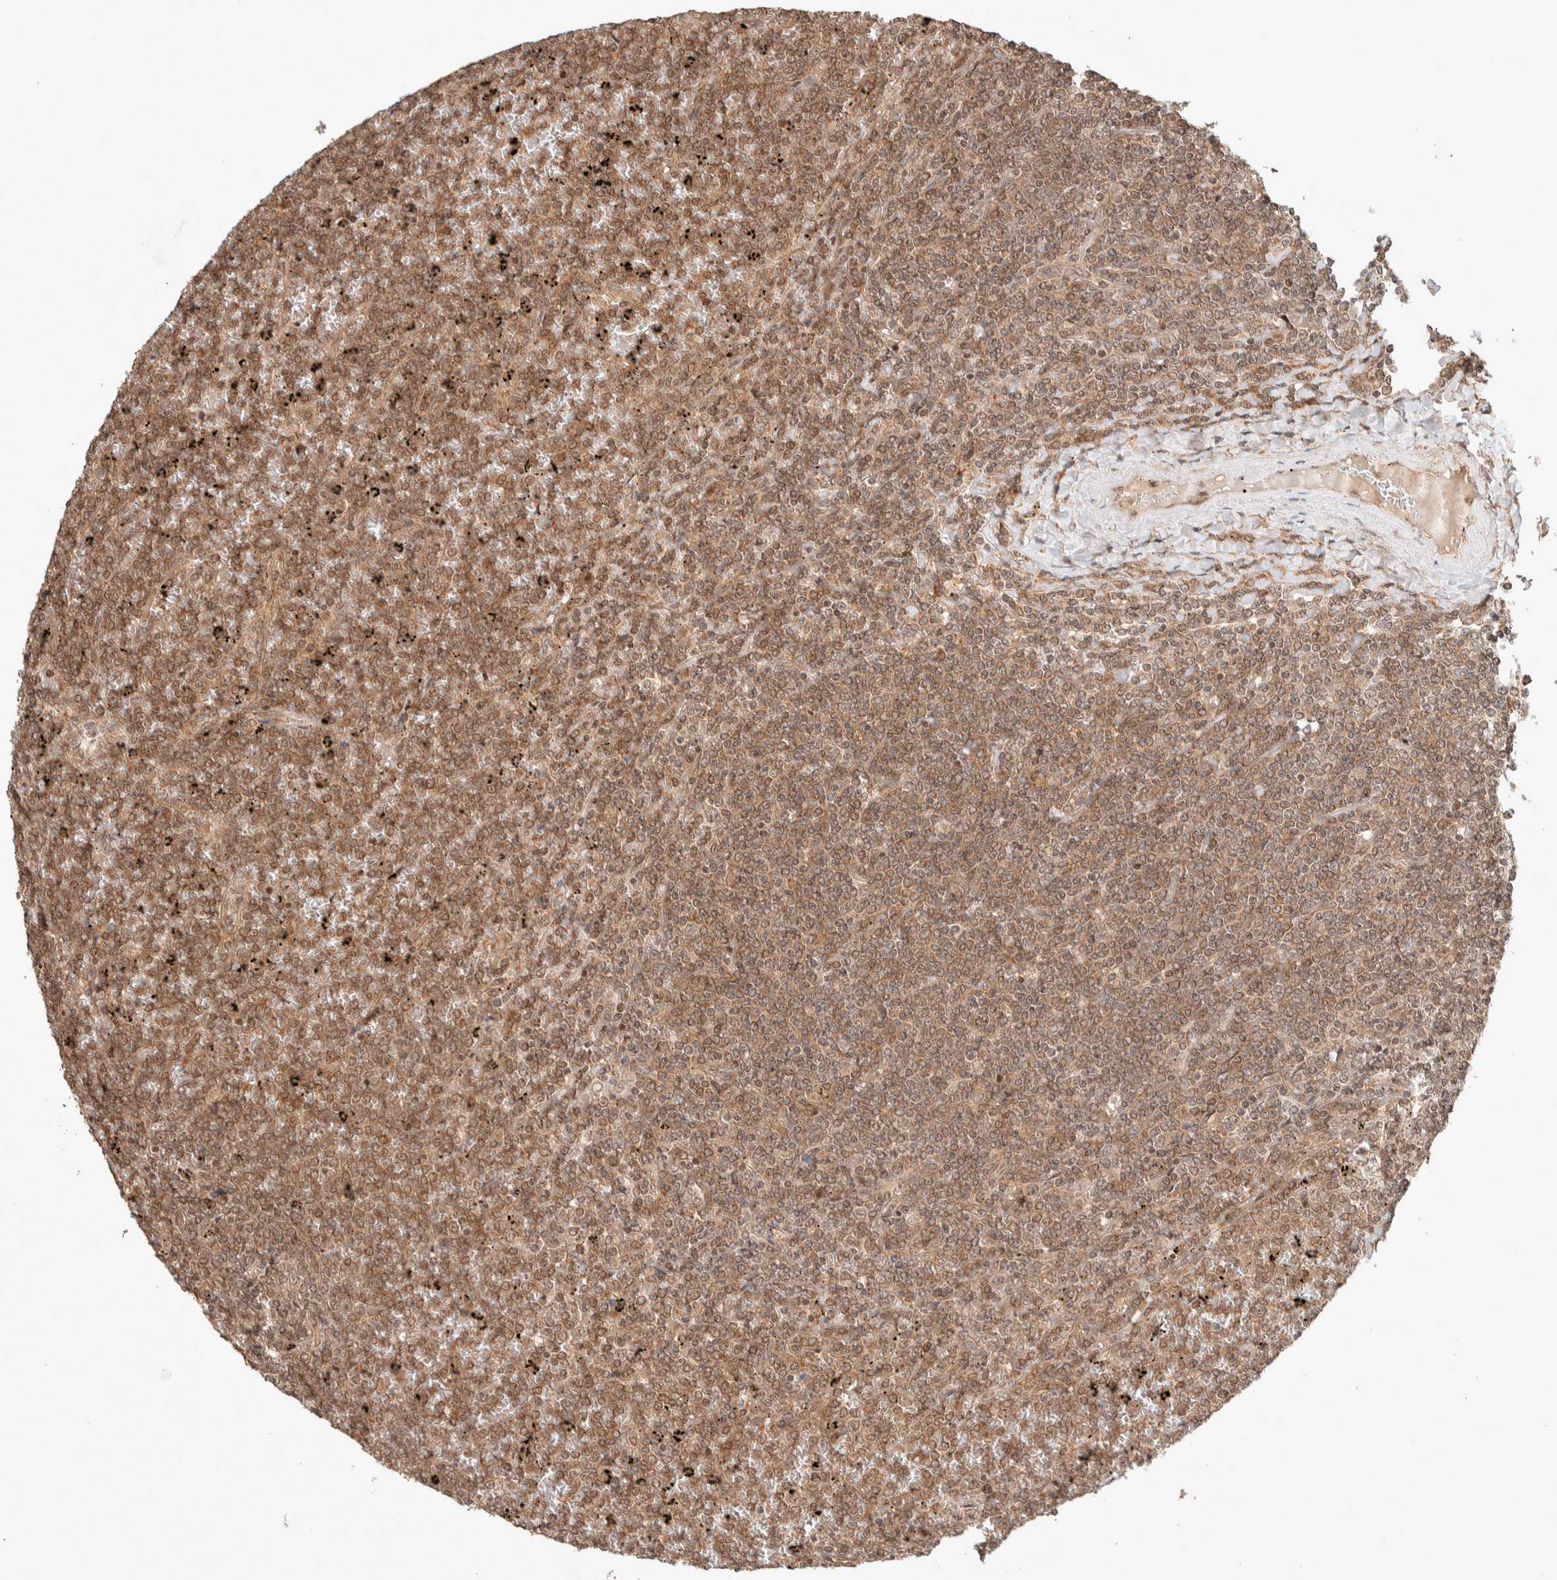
{"staining": {"intensity": "weak", "quantity": ">75%", "location": "nuclear"}, "tissue": "lymphoma", "cell_type": "Tumor cells", "image_type": "cancer", "snomed": [{"axis": "morphology", "description": "Malignant lymphoma, non-Hodgkin's type, Low grade"}, {"axis": "topography", "description": "Spleen"}], "caption": "The histopathology image reveals a brown stain indicating the presence of a protein in the nuclear of tumor cells in lymphoma. The staining was performed using DAB (3,3'-diaminobenzidine), with brown indicating positive protein expression. Nuclei are stained blue with hematoxylin.", "gene": "THRA", "patient": {"sex": "female", "age": 19}}